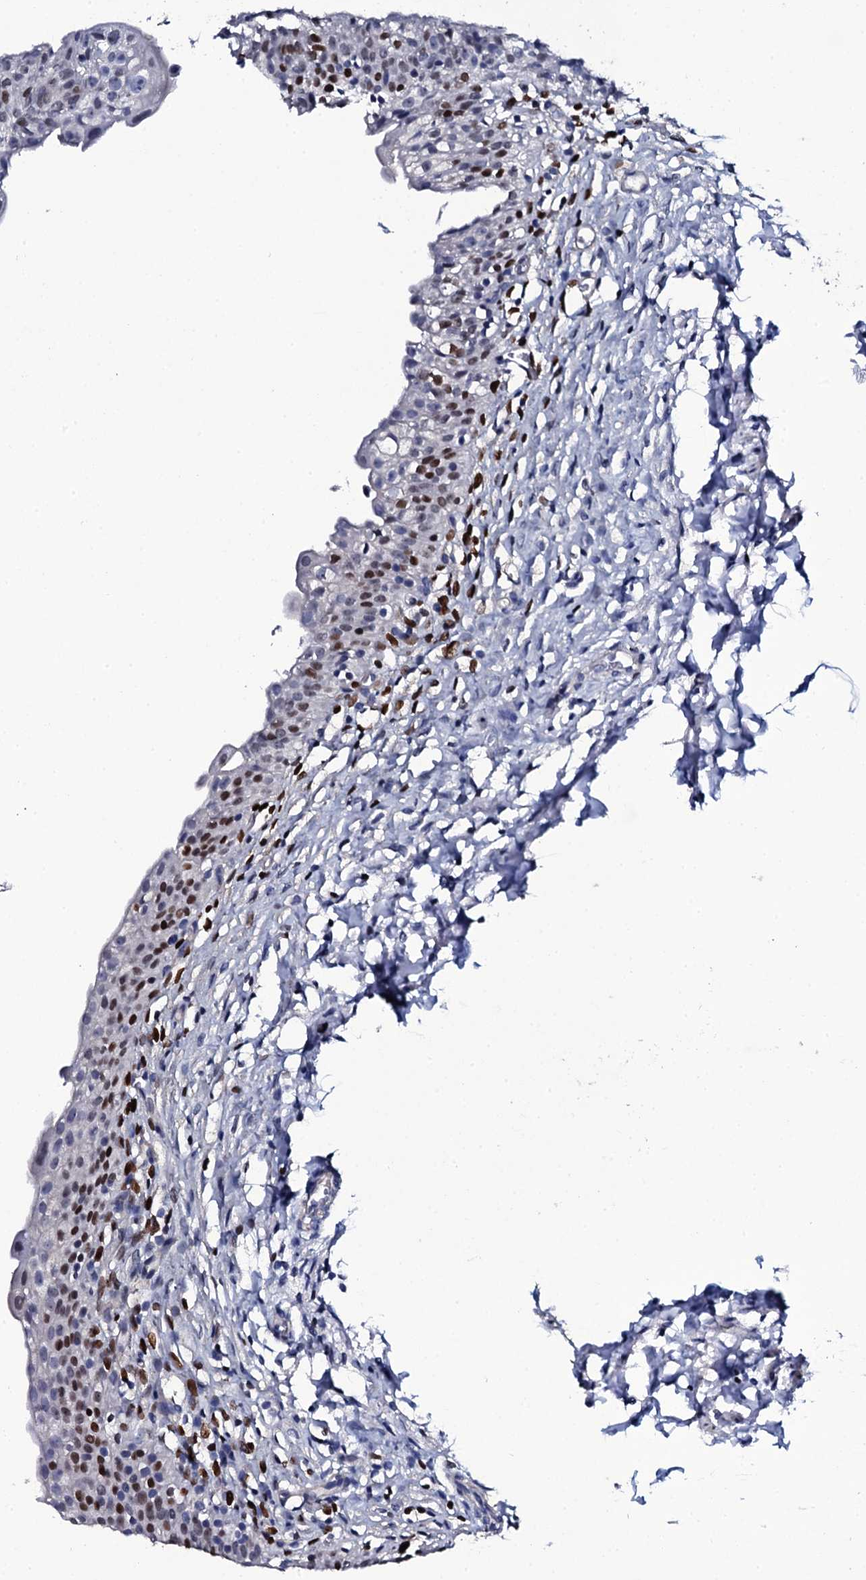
{"staining": {"intensity": "moderate", "quantity": "<25%", "location": "nuclear"}, "tissue": "urinary bladder", "cell_type": "Urothelial cells", "image_type": "normal", "snomed": [{"axis": "morphology", "description": "Normal tissue, NOS"}, {"axis": "topography", "description": "Urinary bladder"}], "caption": "Urothelial cells display low levels of moderate nuclear staining in about <25% of cells in normal urinary bladder. The protein of interest is shown in brown color, while the nuclei are stained blue.", "gene": "NPM2", "patient": {"sex": "male", "age": 55}}